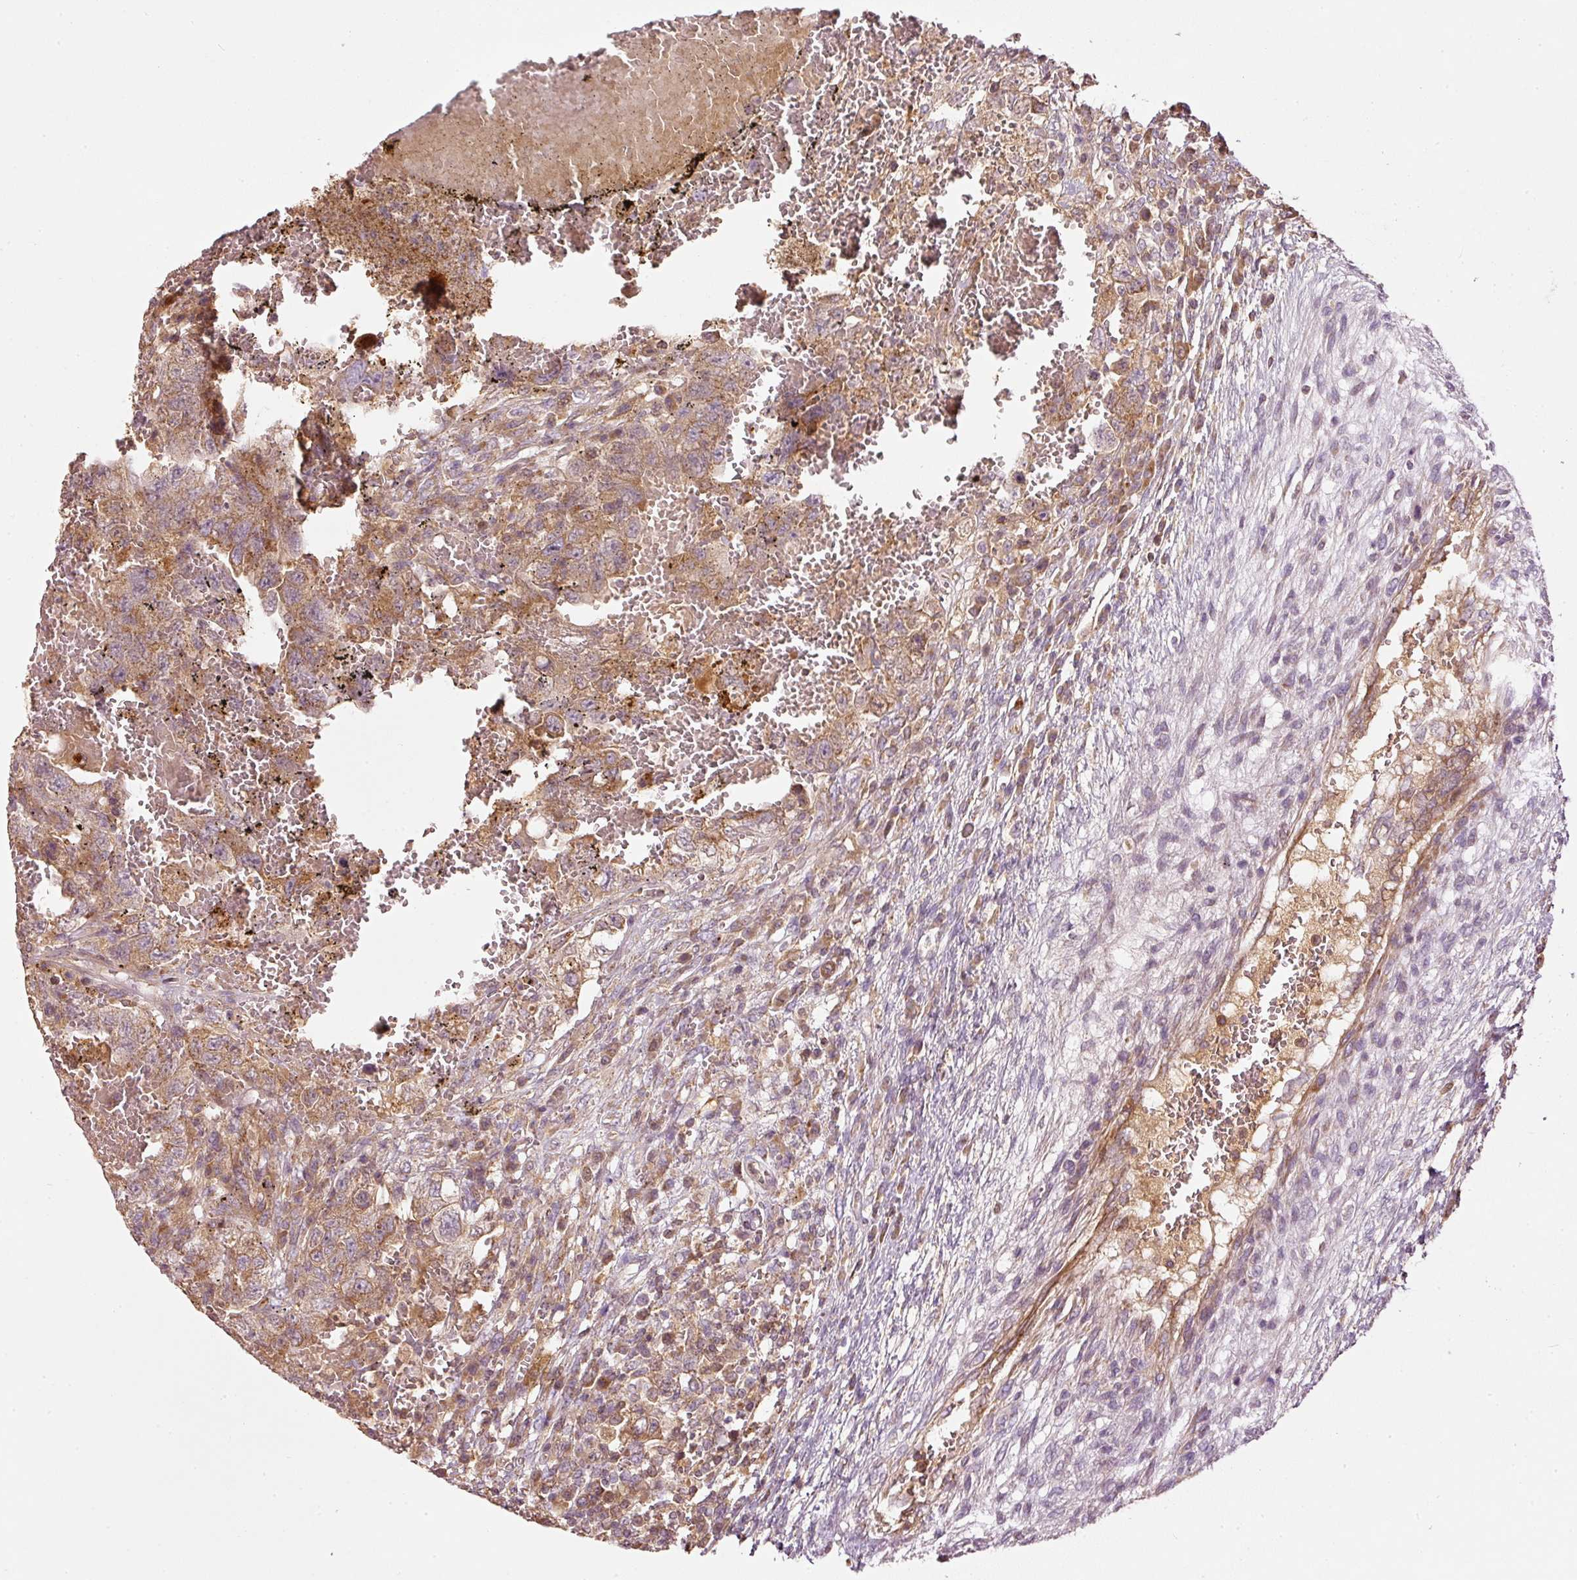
{"staining": {"intensity": "moderate", "quantity": ">75%", "location": "cytoplasmic/membranous"}, "tissue": "testis cancer", "cell_type": "Tumor cells", "image_type": "cancer", "snomed": [{"axis": "morphology", "description": "Carcinoma, Embryonal, NOS"}, {"axis": "topography", "description": "Testis"}], "caption": "An immunohistochemistry (IHC) micrograph of neoplastic tissue is shown. Protein staining in brown highlights moderate cytoplasmic/membranous positivity in embryonal carcinoma (testis) within tumor cells.", "gene": "SERPING1", "patient": {"sex": "male", "age": 26}}